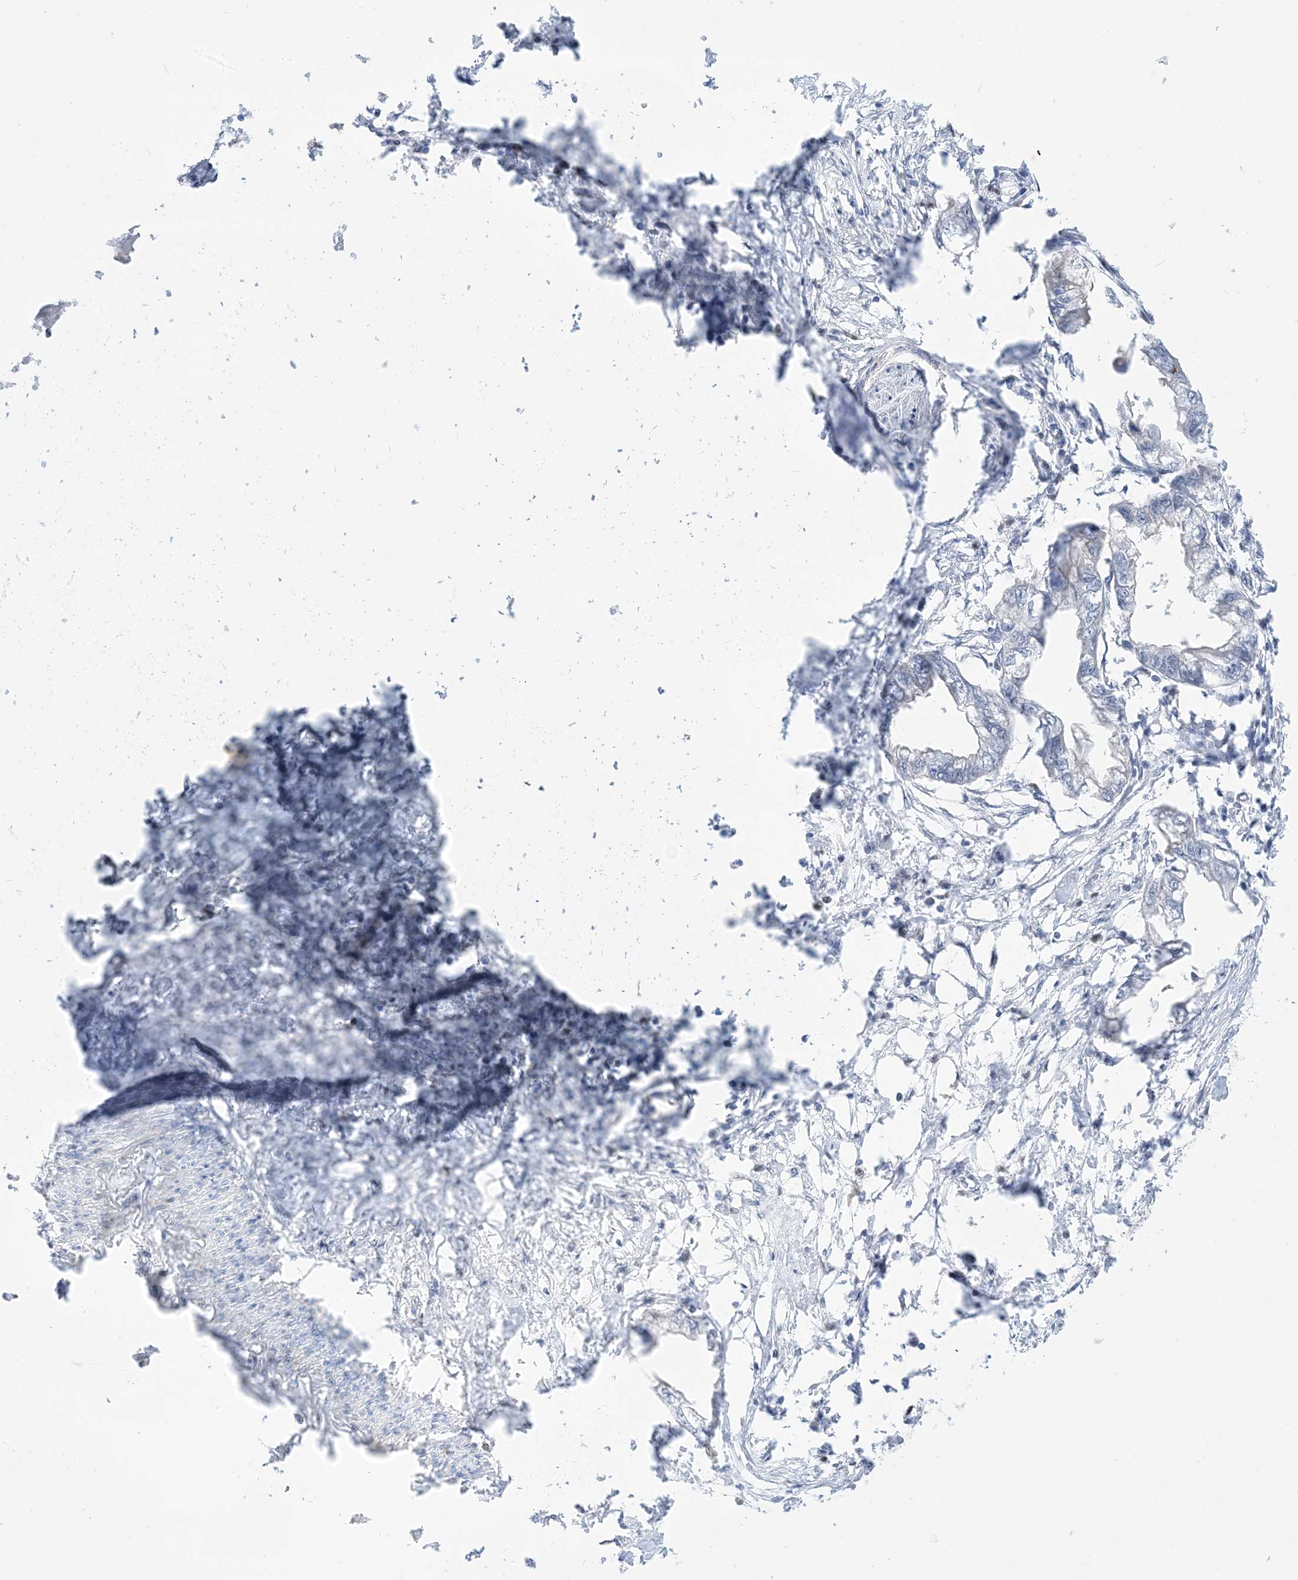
{"staining": {"intensity": "negative", "quantity": "none", "location": "none"}, "tissue": "endometrial cancer", "cell_type": "Tumor cells", "image_type": "cancer", "snomed": [{"axis": "morphology", "description": "Adenocarcinoma, NOS"}, {"axis": "morphology", "description": "Adenocarcinoma, metastatic, NOS"}, {"axis": "topography", "description": "Adipose tissue"}, {"axis": "topography", "description": "Endometrium"}], "caption": "DAB (3,3'-diaminobenzidine) immunohistochemical staining of adenocarcinoma (endometrial) exhibits no significant positivity in tumor cells. (DAB immunohistochemistry (IHC) visualized using brightfield microscopy, high magnification).", "gene": "MARS2", "patient": {"sex": "female", "age": 67}}